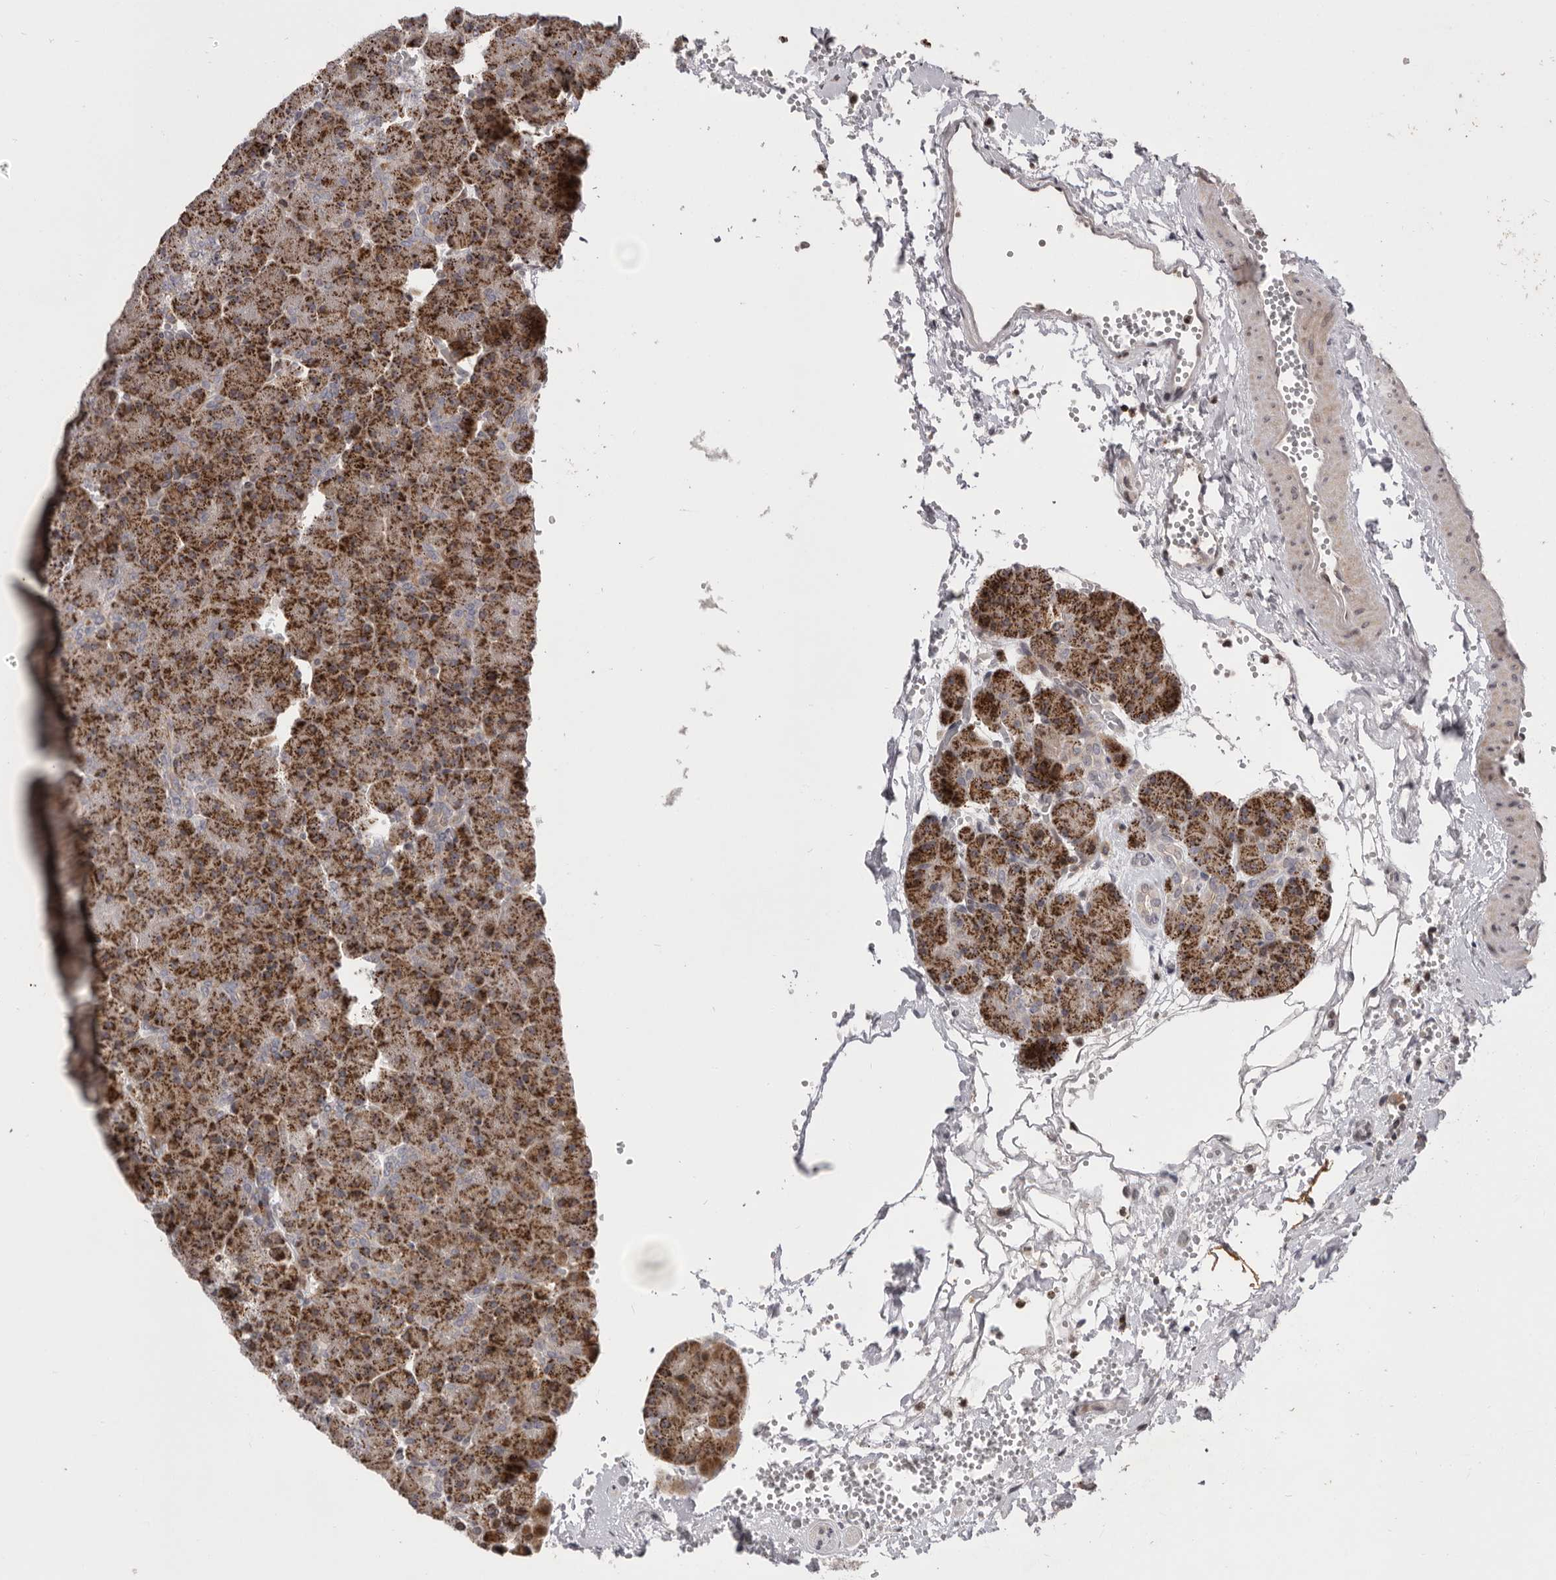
{"staining": {"intensity": "strong", "quantity": ">75%", "location": "cytoplasmic/membranous"}, "tissue": "pancreas", "cell_type": "Exocrine glandular cells", "image_type": "normal", "snomed": [{"axis": "morphology", "description": "Normal tissue, NOS"}, {"axis": "morphology", "description": "Carcinoid, malignant, NOS"}, {"axis": "topography", "description": "Pancreas"}], "caption": "The image reveals a brown stain indicating the presence of a protein in the cytoplasmic/membranous of exocrine glandular cells in pancreas. The protein is shown in brown color, while the nuclei are stained blue.", "gene": "AZIN1", "patient": {"sex": "female", "age": 35}}